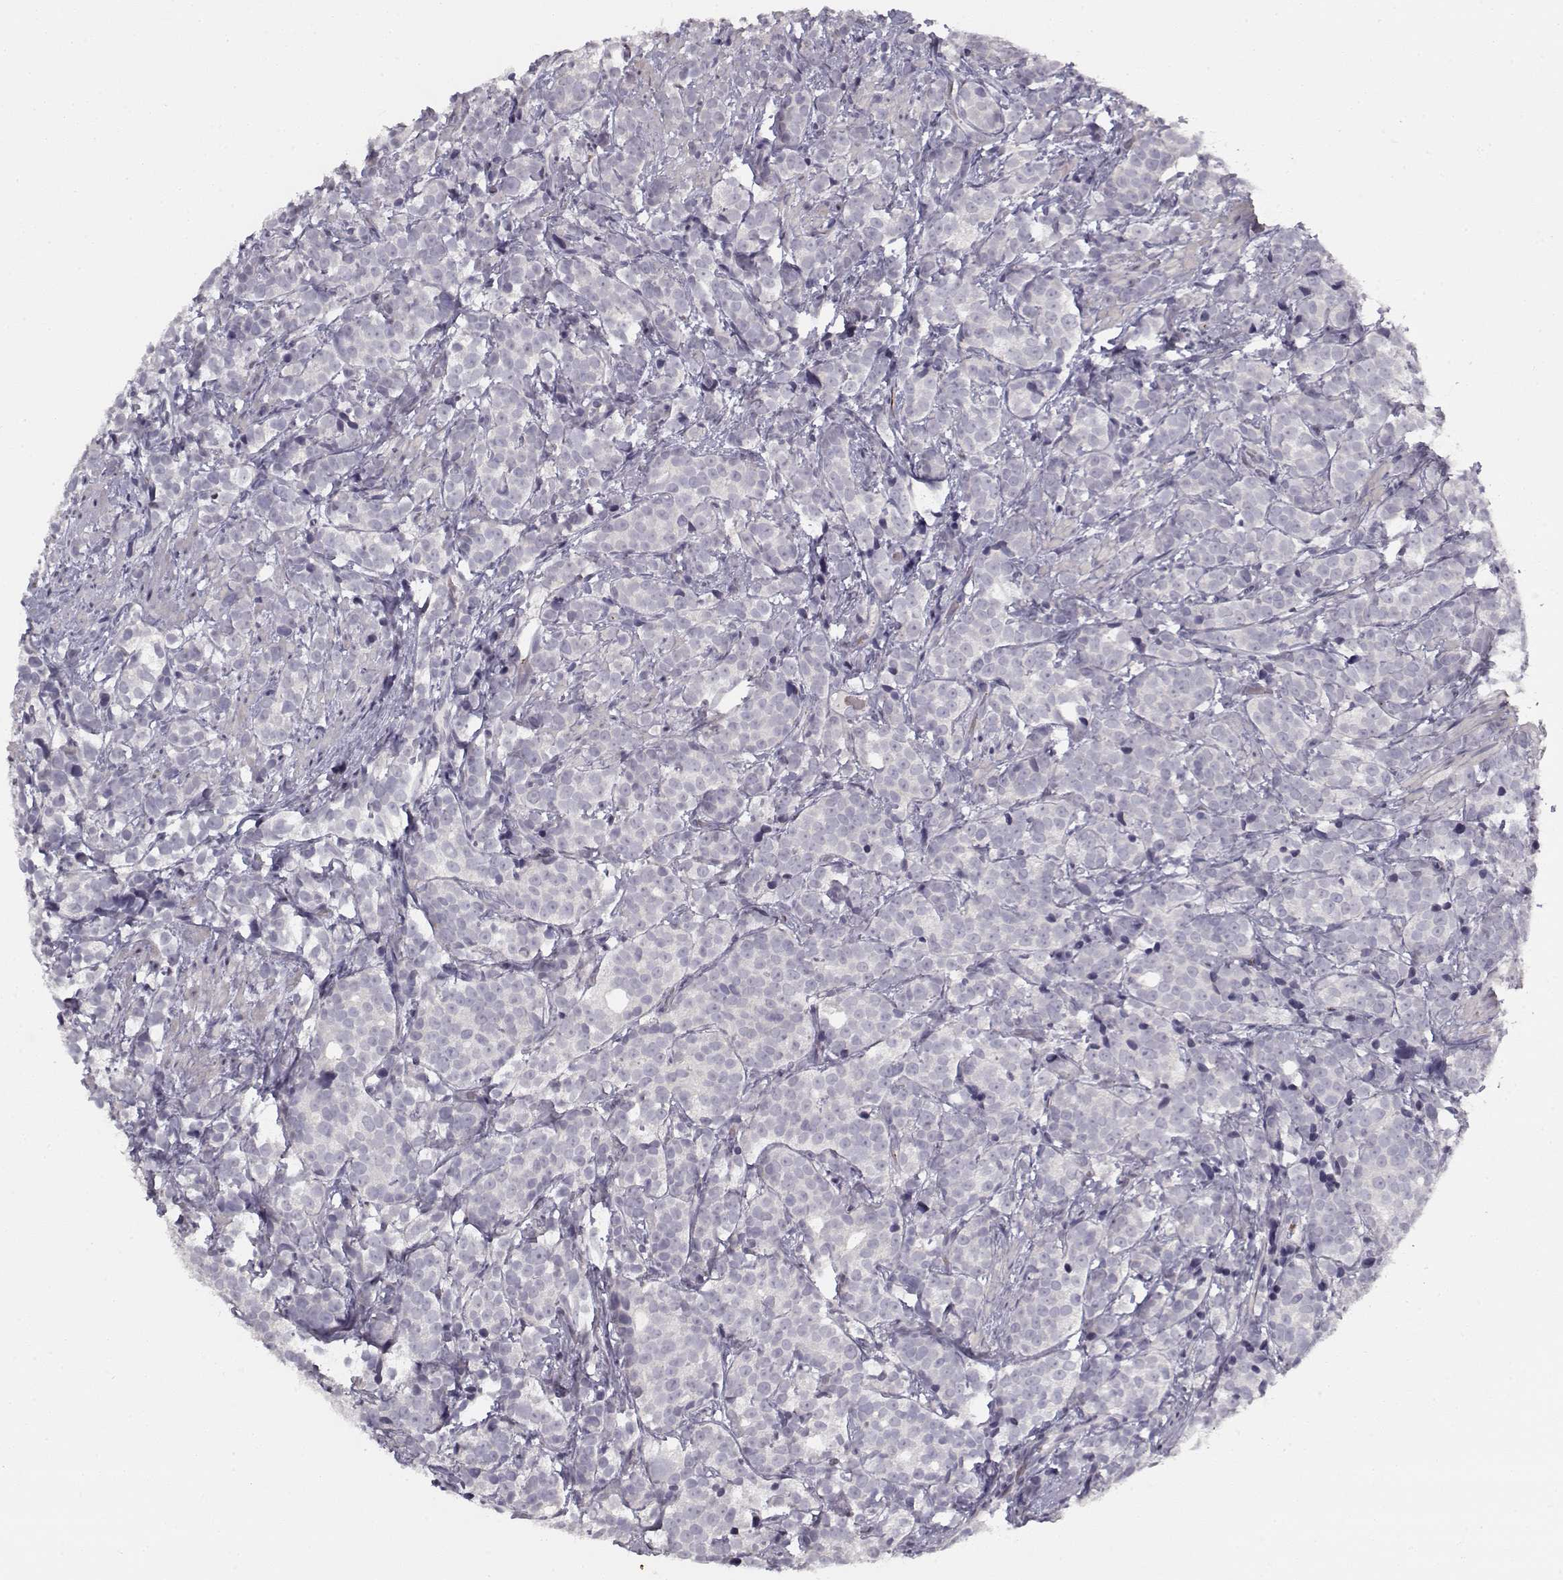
{"staining": {"intensity": "negative", "quantity": "none", "location": "none"}, "tissue": "prostate cancer", "cell_type": "Tumor cells", "image_type": "cancer", "snomed": [{"axis": "morphology", "description": "Adenocarcinoma, High grade"}, {"axis": "topography", "description": "Prostate"}], "caption": "IHC of human prostate adenocarcinoma (high-grade) exhibits no staining in tumor cells. (Stains: DAB IHC with hematoxylin counter stain, Microscopy: brightfield microscopy at high magnification).", "gene": "SNCA", "patient": {"sex": "male", "age": 53}}